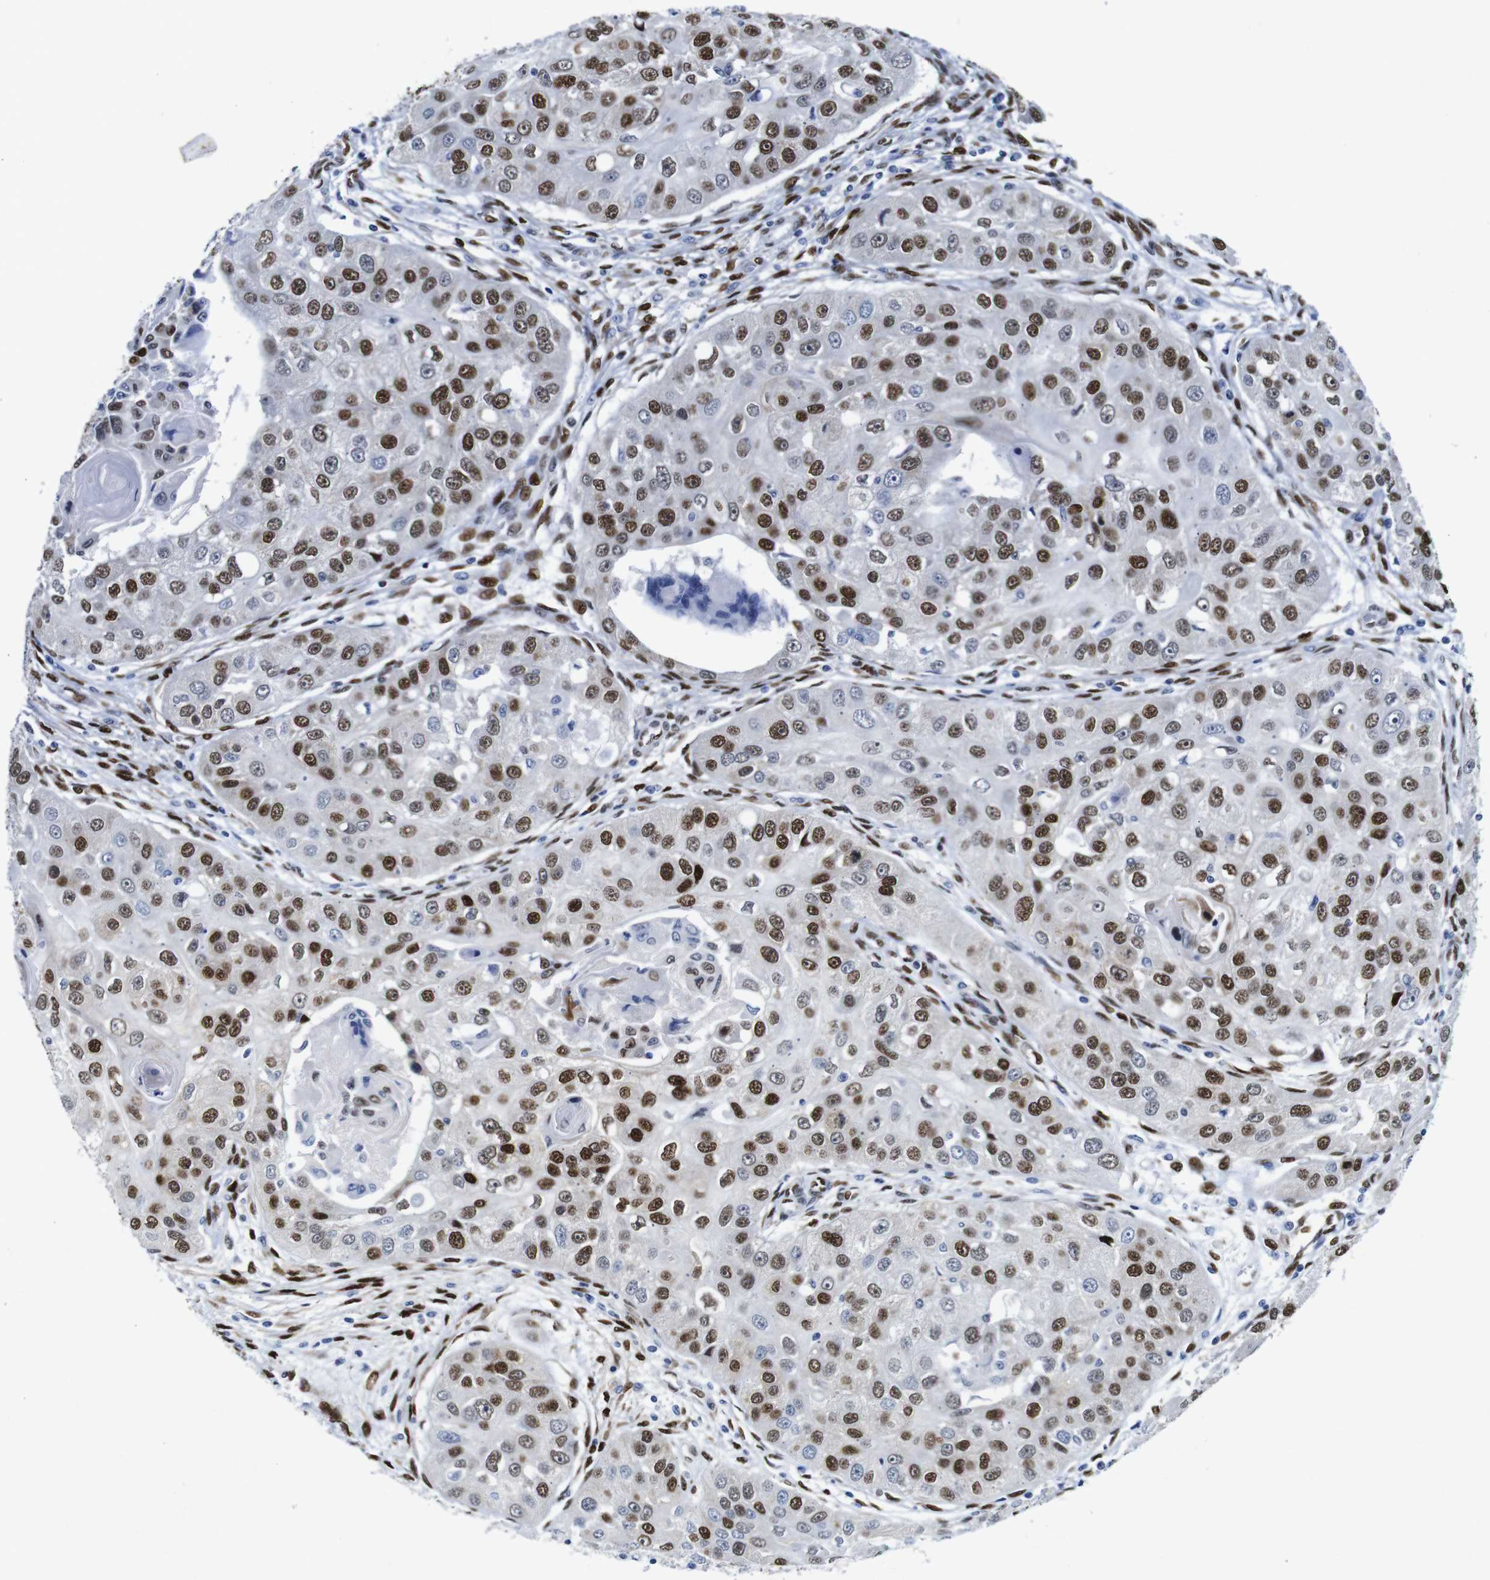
{"staining": {"intensity": "strong", "quantity": ">75%", "location": "nuclear"}, "tissue": "head and neck cancer", "cell_type": "Tumor cells", "image_type": "cancer", "snomed": [{"axis": "morphology", "description": "Normal tissue, NOS"}, {"axis": "morphology", "description": "Squamous cell carcinoma, NOS"}, {"axis": "topography", "description": "Skeletal muscle"}, {"axis": "topography", "description": "Head-Neck"}], "caption": "Approximately >75% of tumor cells in head and neck cancer show strong nuclear protein expression as visualized by brown immunohistochemical staining.", "gene": "FOSL2", "patient": {"sex": "male", "age": 51}}